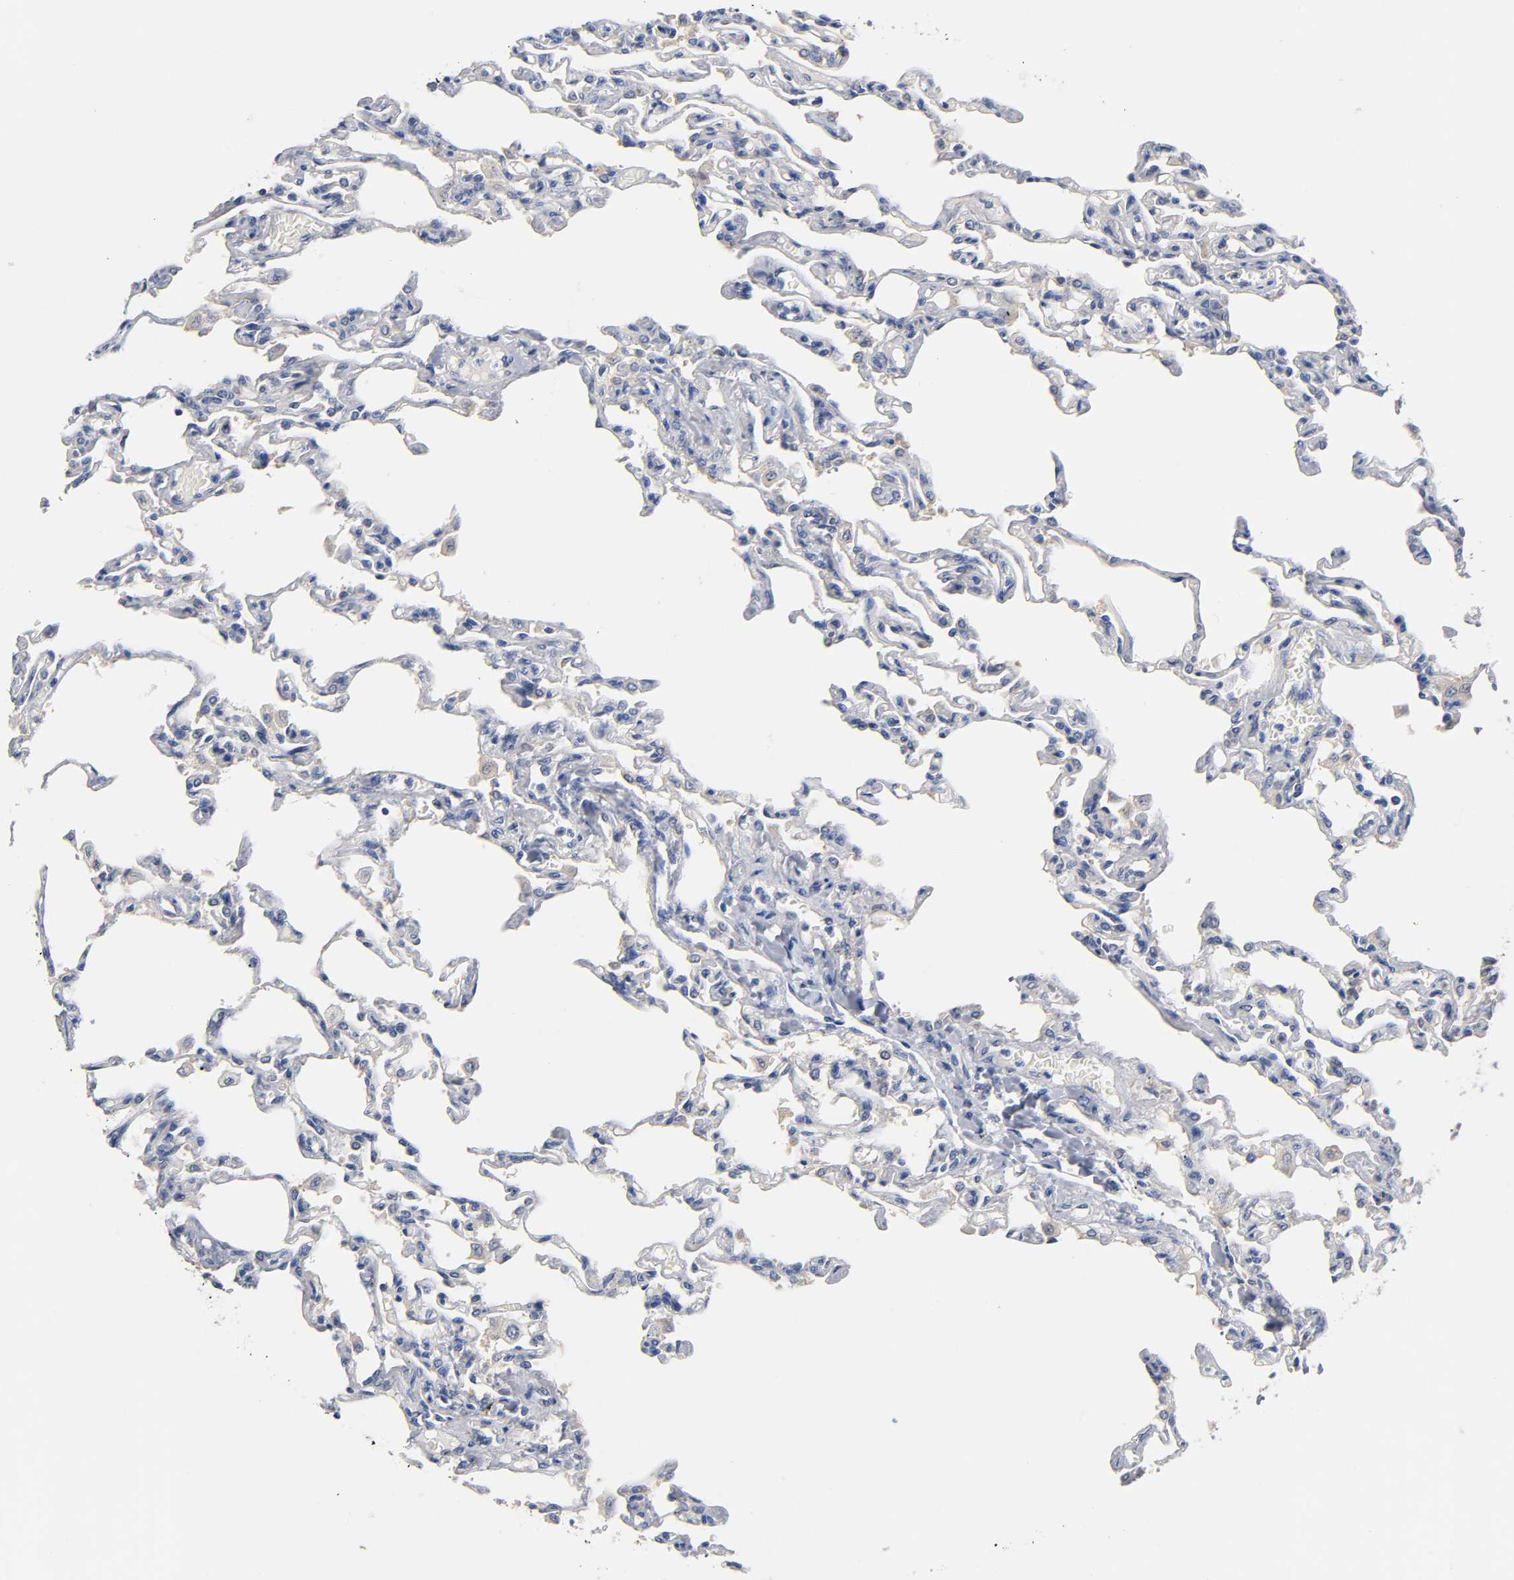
{"staining": {"intensity": "moderate", "quantity": "<25%", "location": "cytoplasmic/membranous,nuclear"}, "tissue": "lung", "cell_type": "Alveolar cells", "image_type": "normal", "snomed": [{"axis": "morphology", "description": "Normal tissue, NOS"}, {"axis": "topography", "description": "Lung"}], "caption": "Brown immunohistochemical staining in benign lung exhibits moderate cytoplasmic/membranous,nuclear staining in about <25% of alveolar cells. The staining was performed using DAB to visualize the protein expression in brown, while the nuclei were stained in blue with hematoxylin (Magnification: 20x).", "gene": "FYN", "patient": {"sex": "male", "age": 21}}